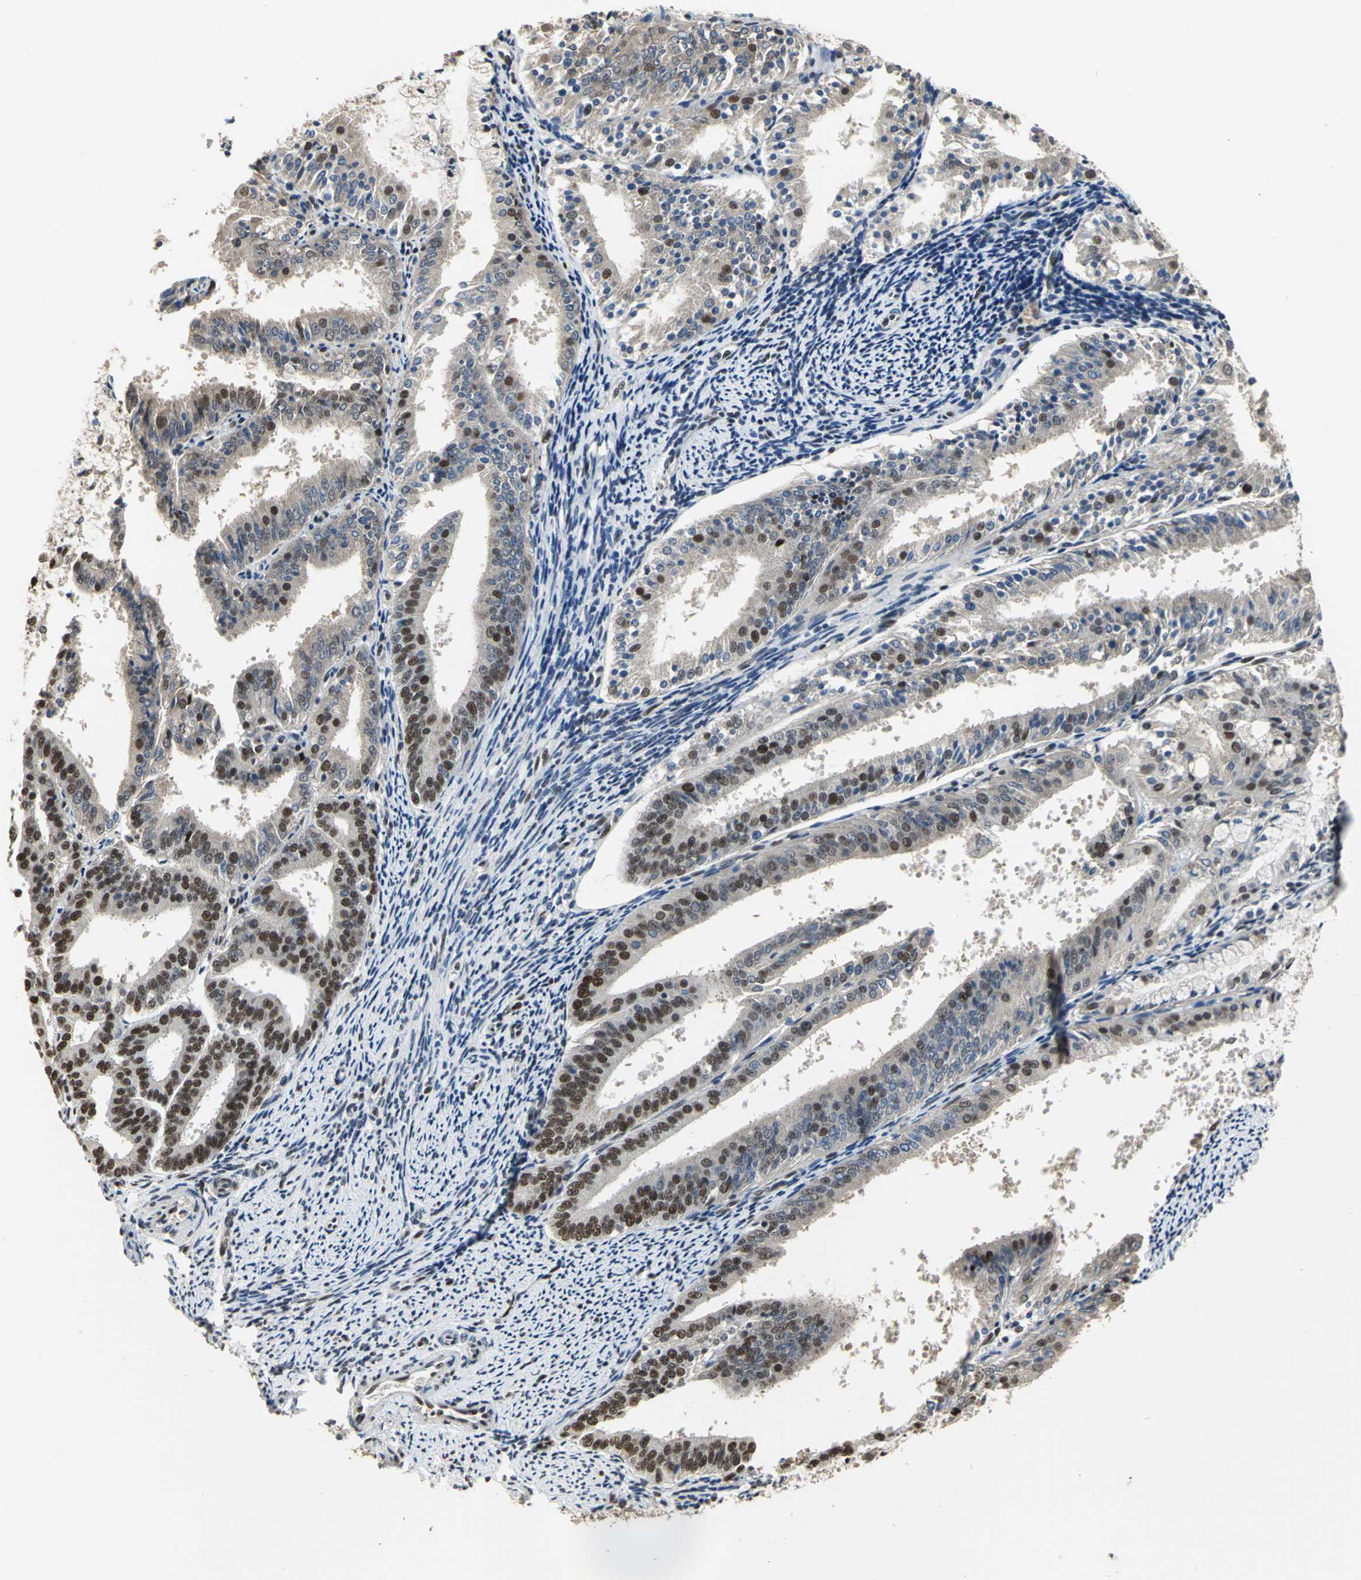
{"staining": {"intensity": "strong", "quantity": ">75%", "location": "nuclear"}, "tissue": "endometrial cancer", "cell_type": "Tumor cells", "image_type": "cancer", "snomed": [{"axis": "morphology", "description": "Adenocarcinoma, NOS"}, {"axis": "topography", "description": "Endometrium"}], "caption": "Adenocarcinoma (endometrial) was stained to show a protein in brown. There is high levels of strong nuclear positivity in about >75% of tumor cells. The protein of interest is stained brown, and the nuclei are stained in blue (DAB (3,3'-diaminobenzidine) IHC with brightfield microscopy, high magnification).", "gene": "CCDC88C", "patient": {"sex": "female", "age": 63}}